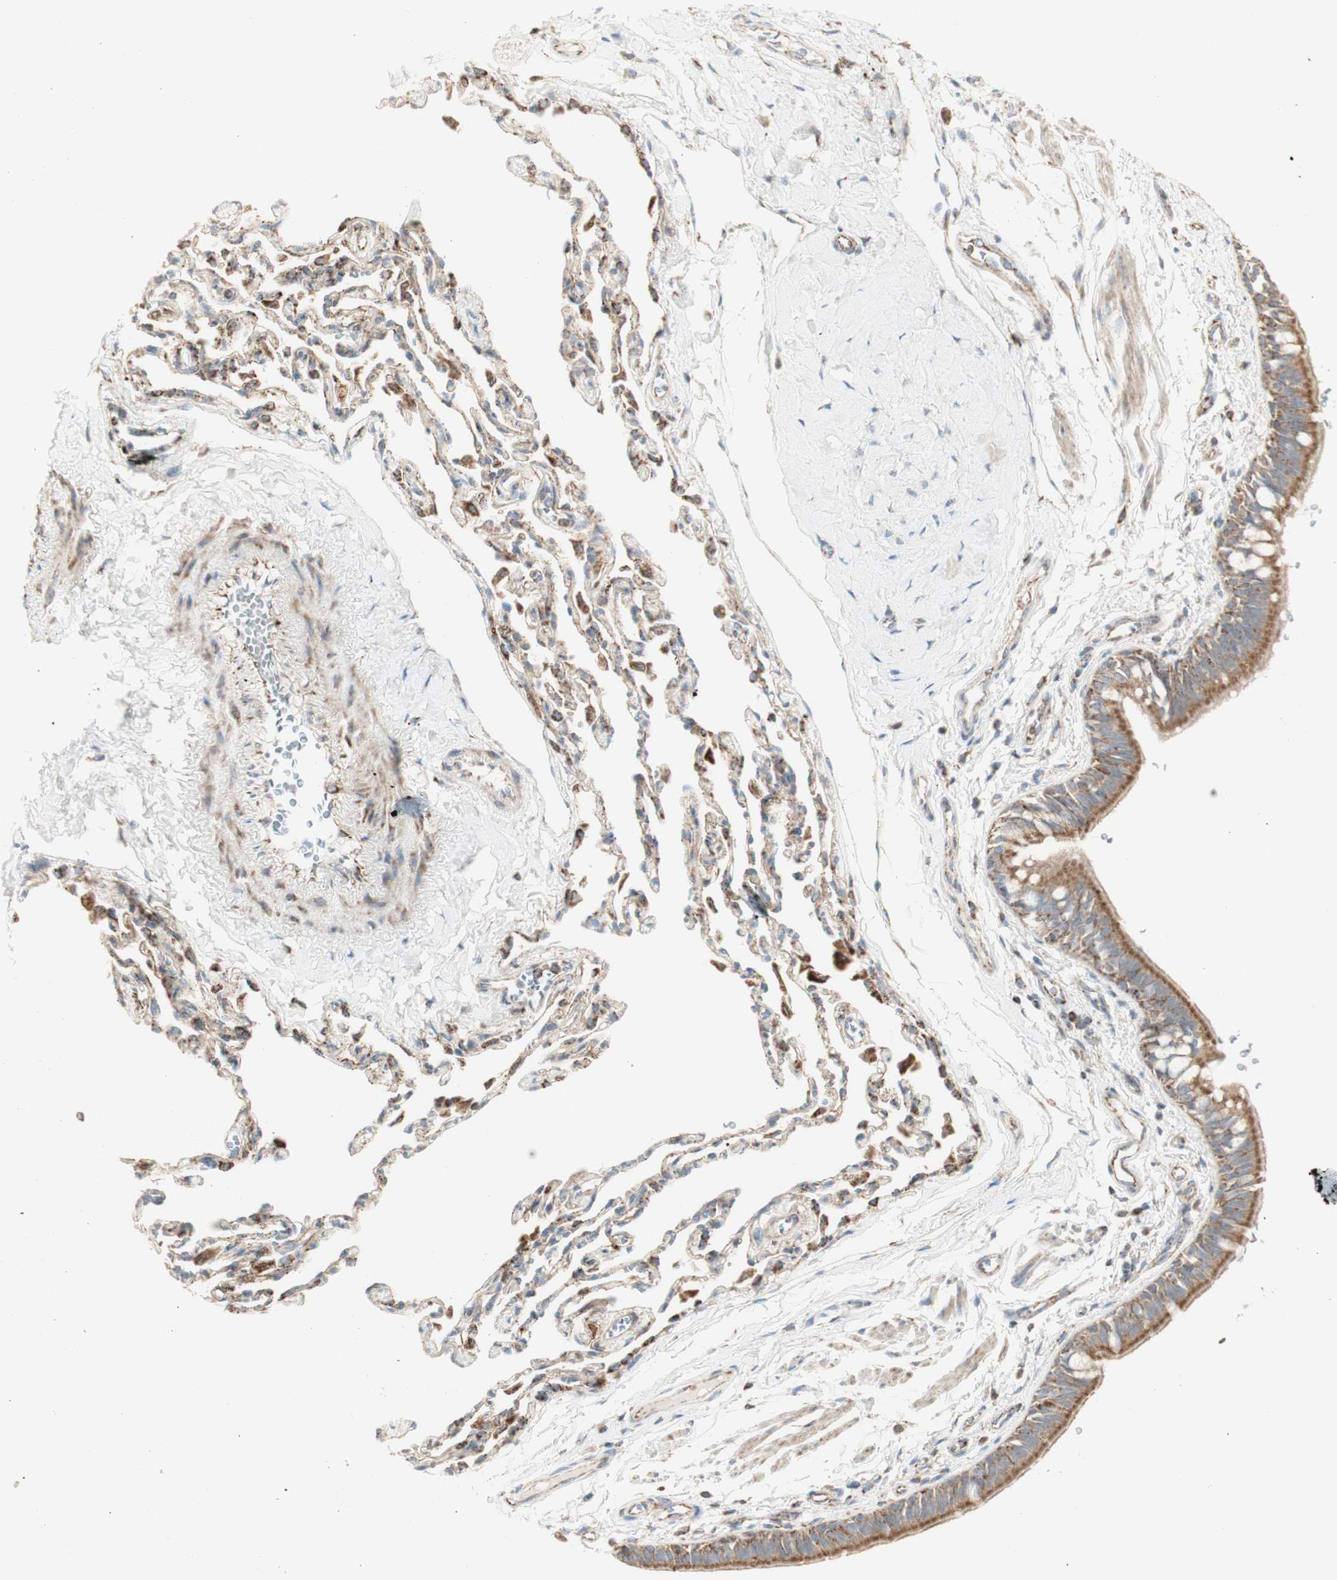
{"staining": {"intensity": "strong", "quantity": ">75%", "location": "cytoplasmic/membranous"}, "tissue": "bronchus", "cell_type": "Respiratory epithelial cells", "image_type": "normal", "snomed": [{"axis": "morphology", "description": "Normal tissue, NOS"}, {"axis": "topography", "description": "Bronchus"}, {"axis": "topography", "description": "Lung"}], "caption": "Bronchus stained with a brown dye displays strong cytoplasmic/membranous positive expression in about >75% of respiratory epithelial cells.", "gene": "LETM1", "patient": {"sex": "male", "age": 64}}